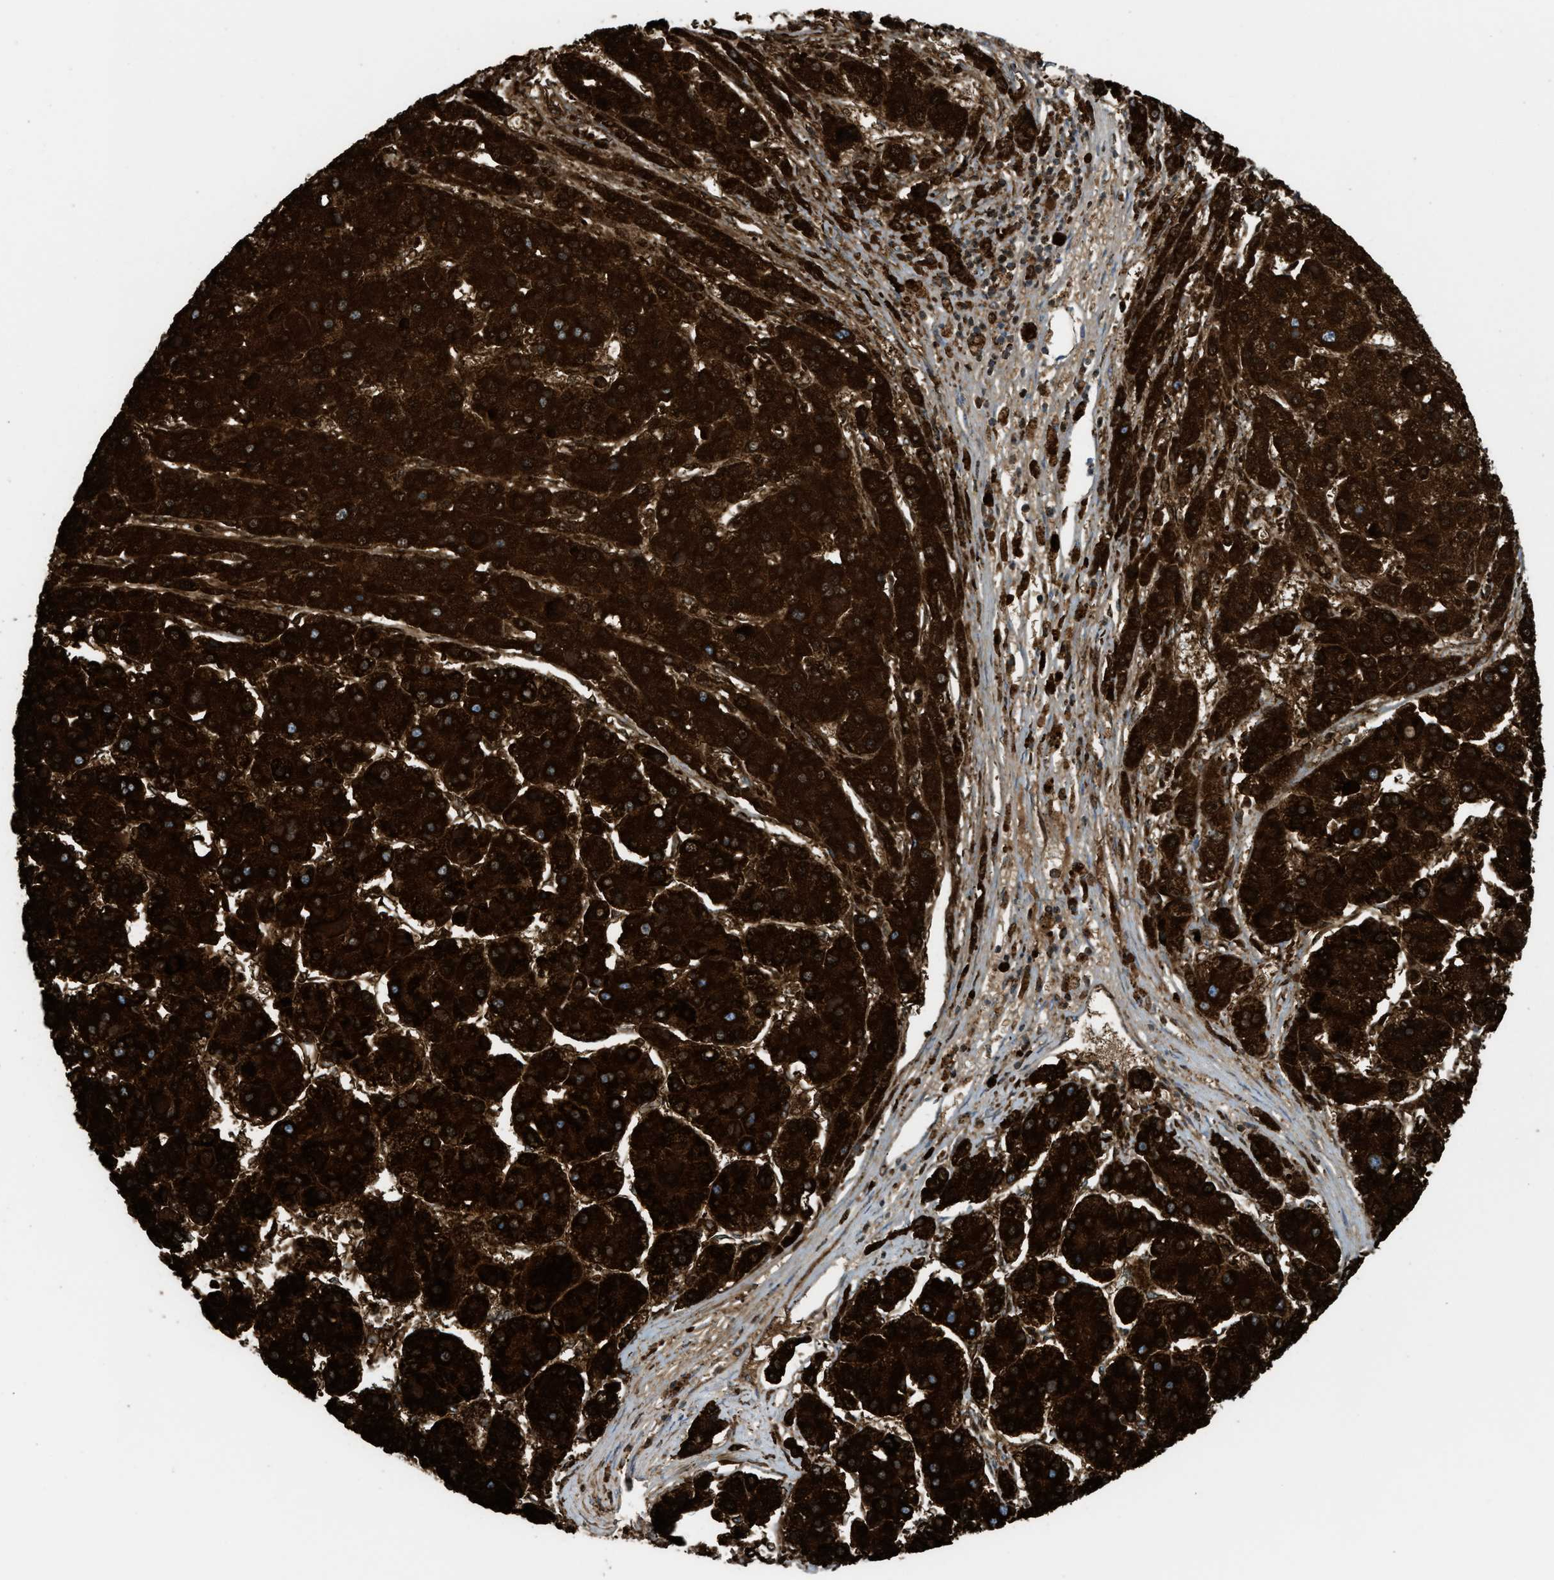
{"staining": {"intensity": "strong", "quantity": ">75%", "location": "cytoplasmic/membranous"}, "tissue": "liver cancer", "cell_type": "Tumor cells", "image_type": "cancer", "snomed": [{"axis": "morphology", "description": "Carcinoma, Hepatocellular, NOS"}, {"axis": "topography", "description": "Liver"}], "caption": "This is an image of immunohistochemistry (IHC) staining of liver hepatocellular carcinoma, which shows strong positivity in the cytoplasmic/membranous of tumor cells.", "gene": "ECHS1", "patient": {"sex": "female", "age": 73}}